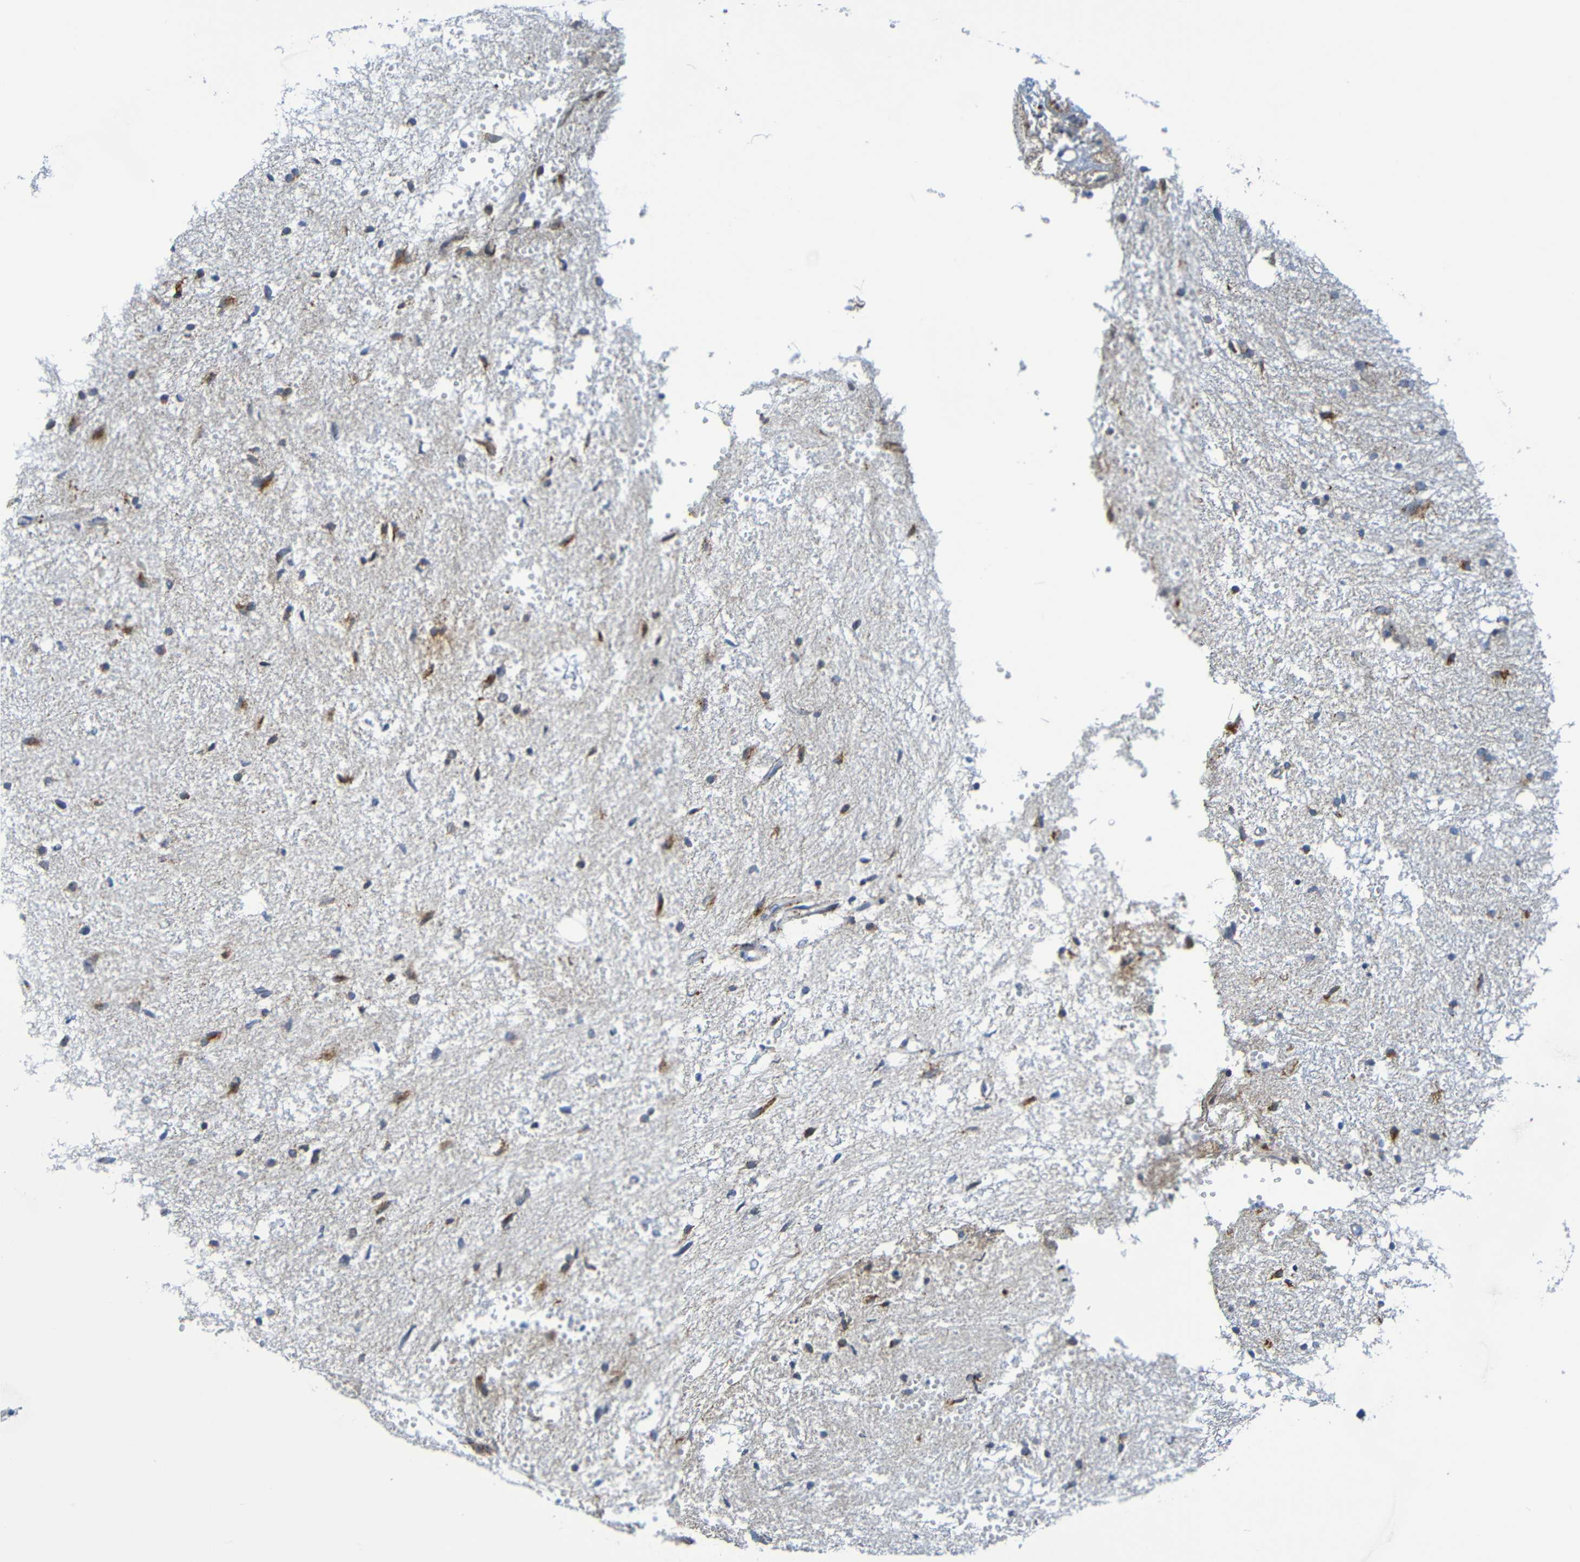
{"staining": {"intensity": "moderate", "quantity": "25%-75%", "location": "cytoplasmic/membranous"}, "tissue": "glioma", "cell_type": "Tumor cells", "image_type": "cancer", "snomed": [{"axis": "morphology", "description": "Glioma, malignant, High grade"}, {"axis": "topography", "description": "Brain"}], "caption": "Immunohistochemistry (IHC) of high-grade glioma (malignant) reveals medium levels of moderate cytoplasmic/membranous expression in about 25%-75% of tumor cells.", "gene": "IL10", "patient": {"sex": "female", "age": 59}}